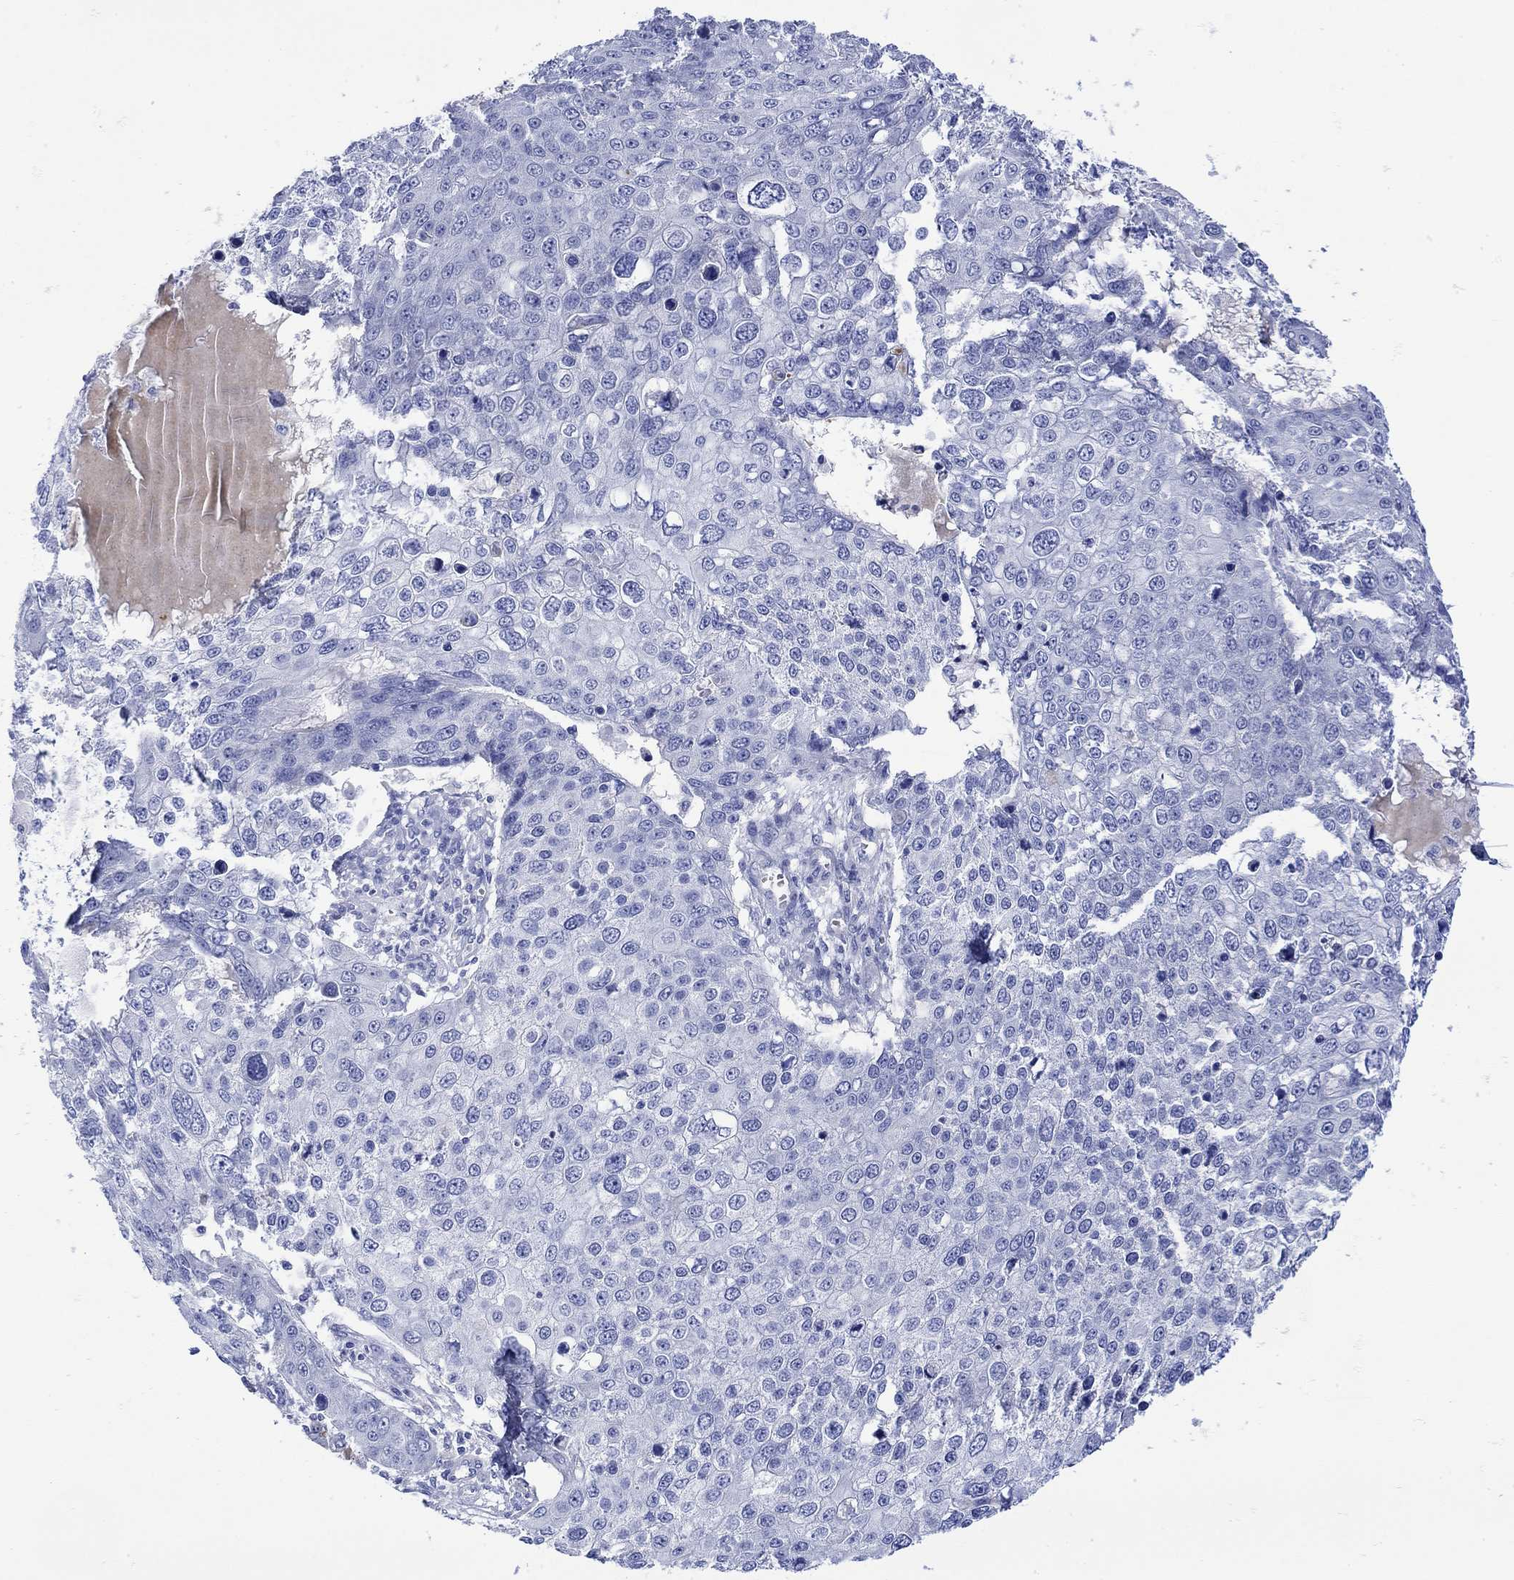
{"staining": {"intensity": "negative", "quantity": "none", "location": "none"}, "tissue": "skin cancer", "cell_type": "Tumor cells", "image_type": "cancer", "snomed": [{"axis": "morphology", "description": "Squamous cell carcinoma, NOS"}, {"axis": "topography", "description": "Skin"}], "caption": "The histopathology image demonstrates no staining of tumor cells in skin squamous cell carcinoma. (Brightfield microscopy of DAB (3,3'-diaminobenzidine) IHC at high magnification).", "gene": "ANKMY1", "patient": {"sex": "male", "age": 71}}